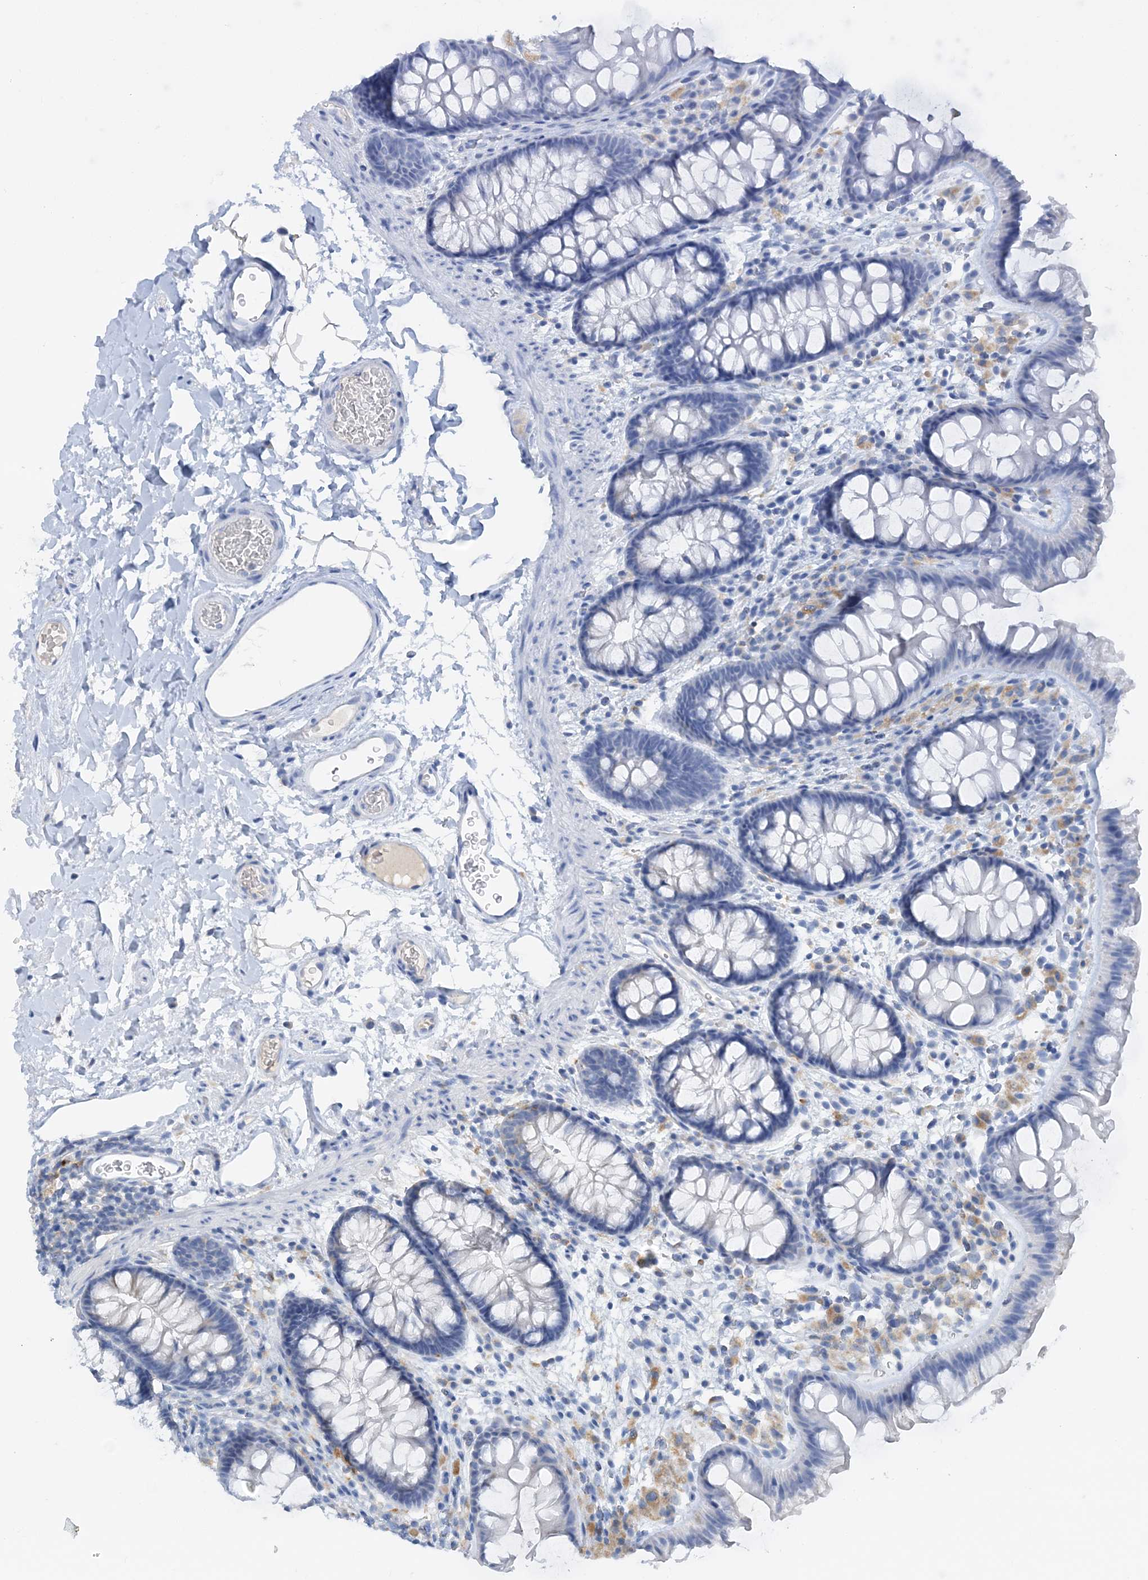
{"staining": {"intensity": "negative", "quantity": "none", "location": "none"}, "tissue": "colon", "cell_type": "Endothelial cells", "image_type": "normal", "snomed": [{"axis": "morphology", "description": "Normal tissue, NOS"}, {"axis": "topography", "description": "Colon"}], "caption": "Histopathology image shows no significant protein staining in endothelial cells of benign colon. Nuclei are stained in blue.", "gene": "GRINA", "patient": {"sex": "female", "age": 62}}